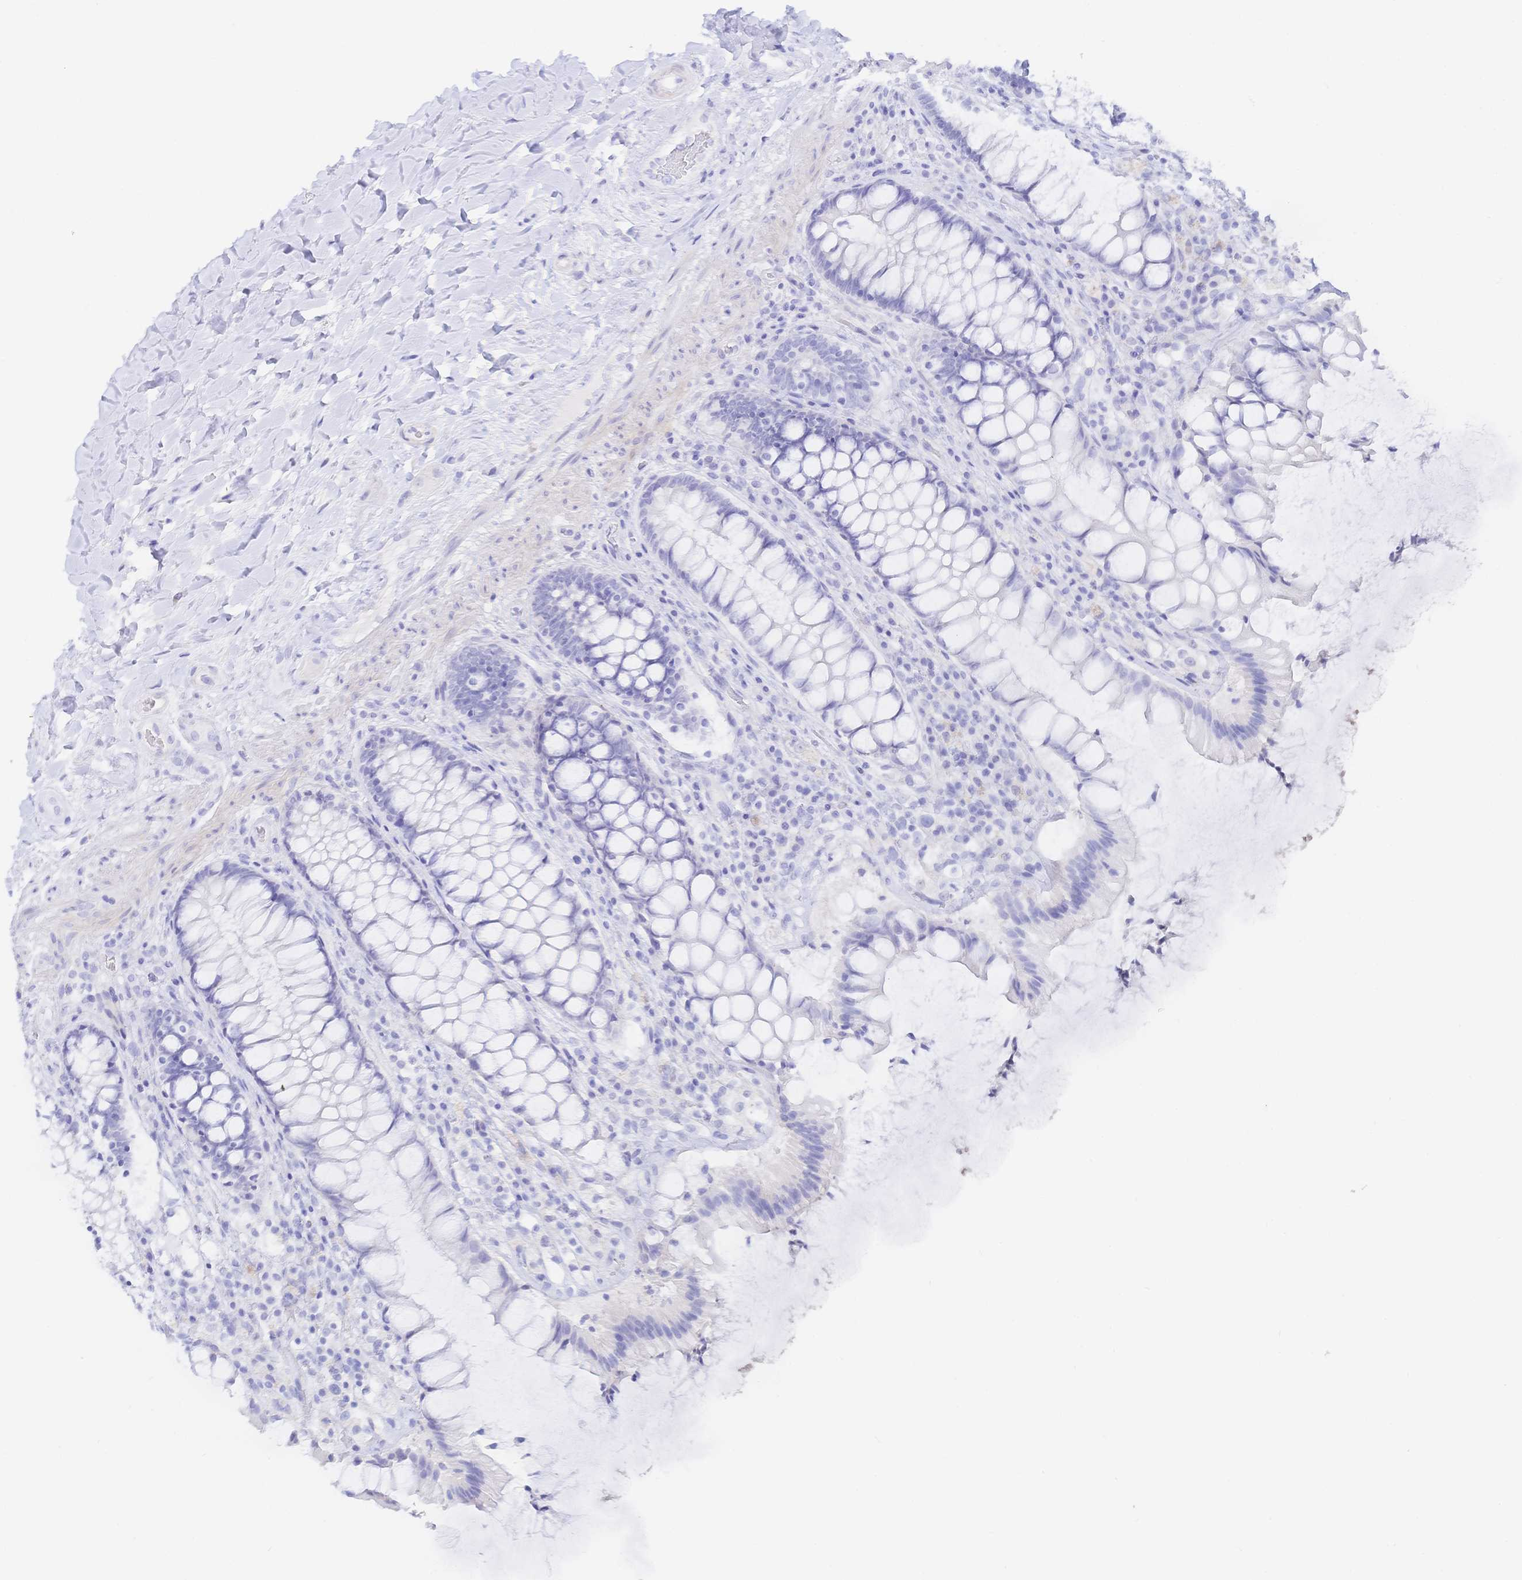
{"staining": {"intensity": "negative", "quantity": "none", "location": "none"}, "tissue": "rectum", "cell_type": "Glandular cells", "image_type": "normal", "snomed": [{"axis": "morphology", "description": "Normal tissue, NOS"}, {"axis": "topography", "description": "Rectum"}], "caption": "IHC micrograph of normal human rectum stained for a protein (brown), which exhibits no positivity in glandular cells.", "gene": "KCNH6", "patient": {"sex": "female", "age": 58}}